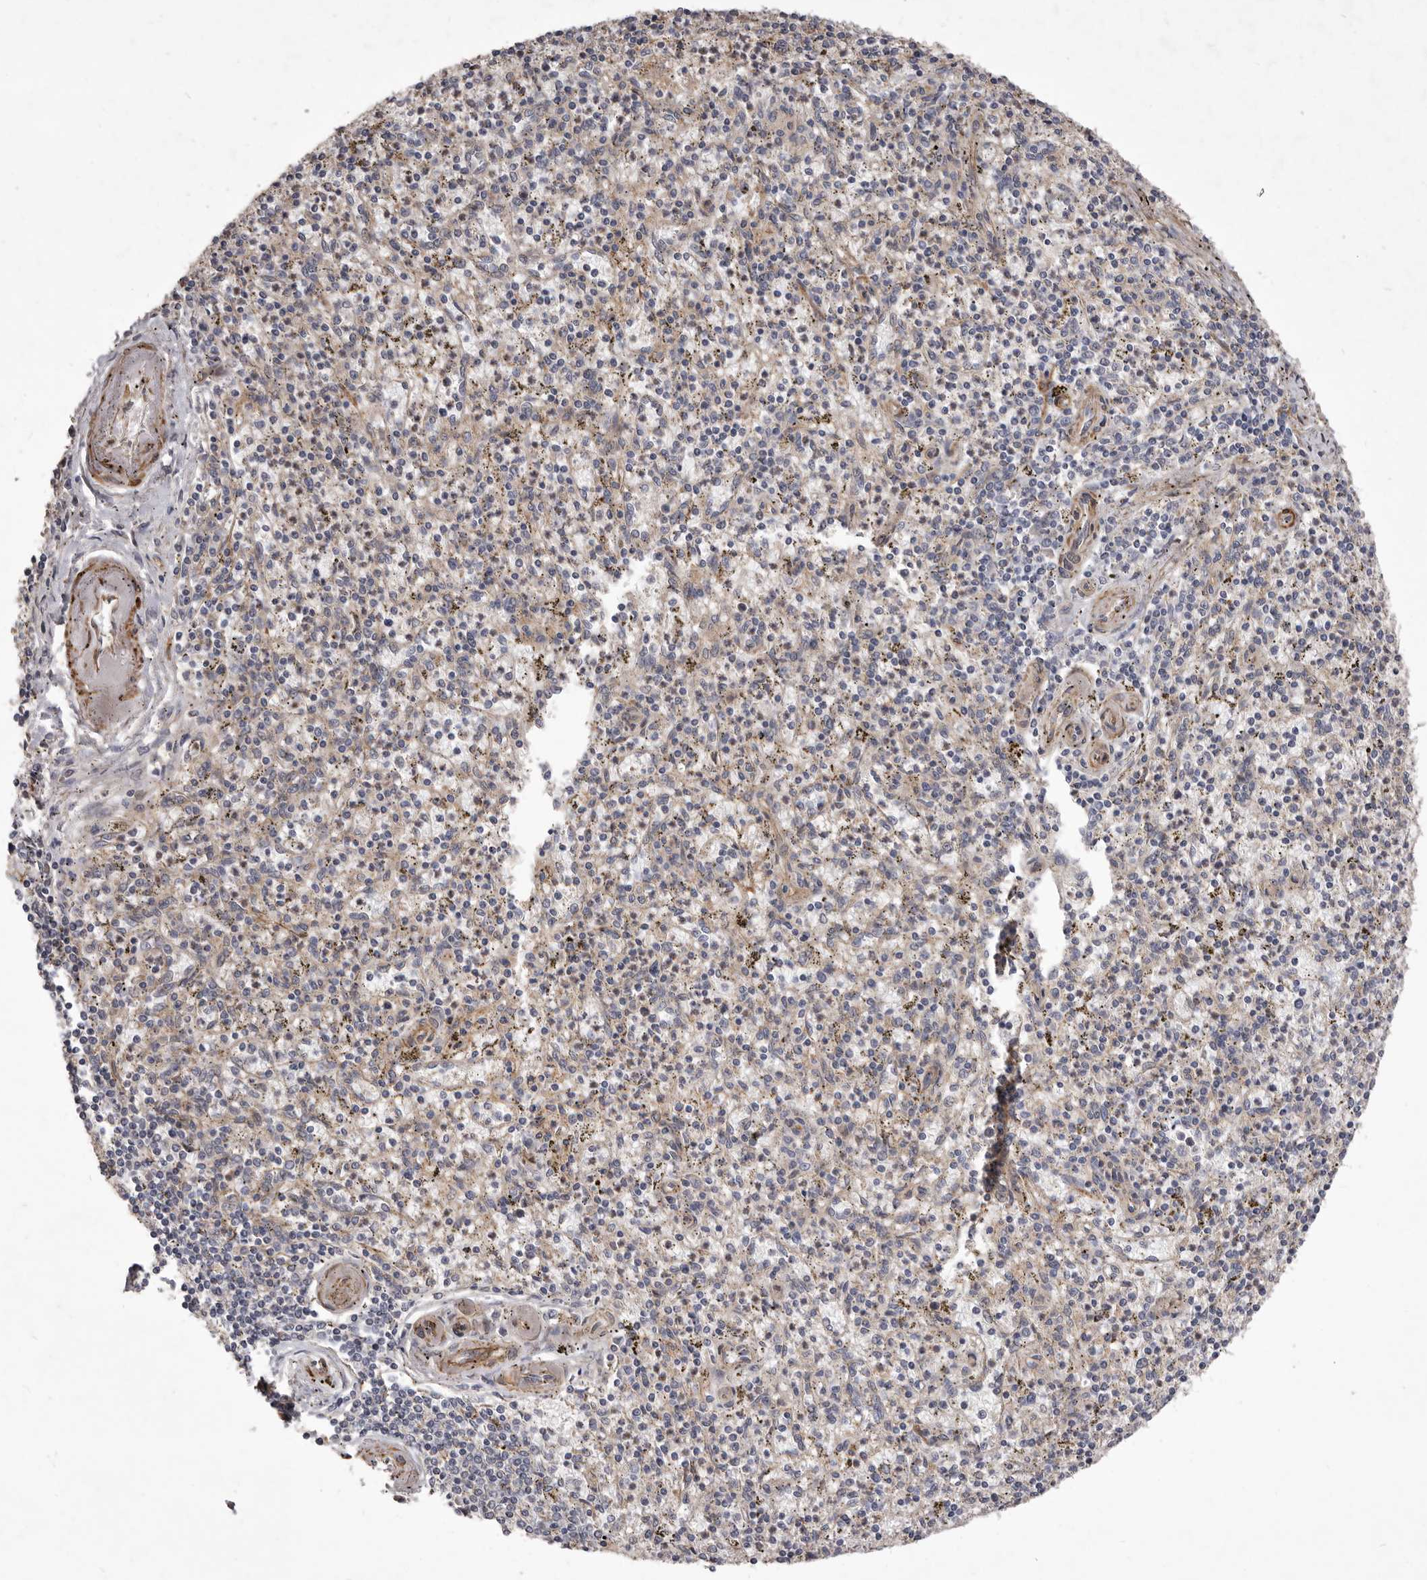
{"staining": {"intensity": "weak", "quantity": "<25%", "location": "cytoplasmic/membranous"}, "tissue": "spleen", "cell_type": "Cells in red pulp", "image_type": "normal", "snomed": [{"axis": "morphology", "description": "Normal tissue, NOS"}, {"axis": "topography", "description": "Spleen"}], "caption": "DAB (3,3'-diaminobenzidine) immunohistochemical staining of unremarkable spleen displays no significant staining in cells in red pulp.", "gene": "VPS45", "patient": {"sex": "male", "age": 72}}